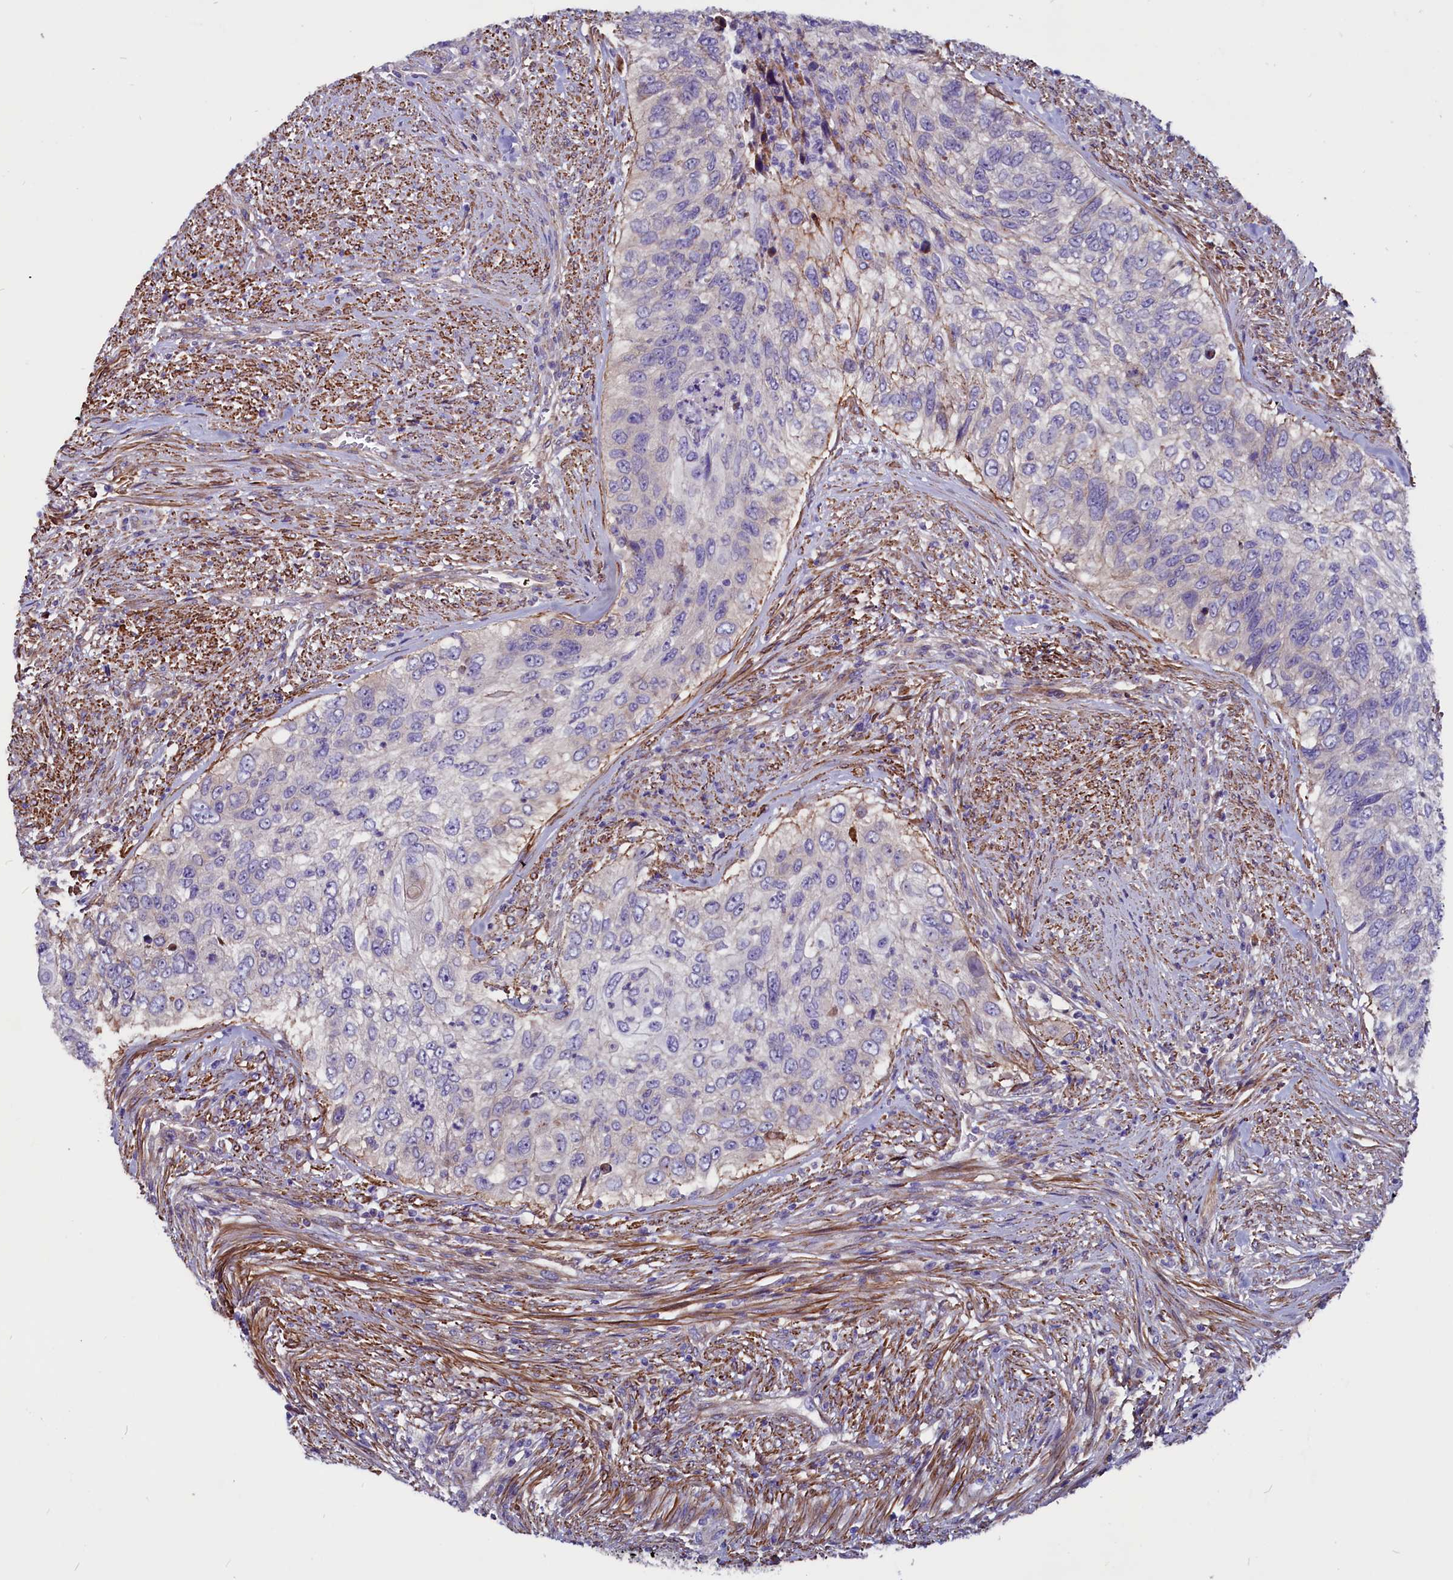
{"staining": {"intensity": "negative", "quantity": "none", "location": "none"}, "tissue": "urothelial cancer", "cell_type": "Tumor cells", "image_type": "cancer", "snomed": [{"axis": "morphology", "description": "Urothelial carcinoma, High grade"}, {"axis": "topography", "description": "Urinary bladder"}], "caption": "Photomicrograph shows no significant protein expression in tumor cells of urothelial cancer. (Immunohistochemistry, brightfield microscopy, high magnification).", "gene": "ZNF749", "patient": {"sex": "female", "age": 60}}